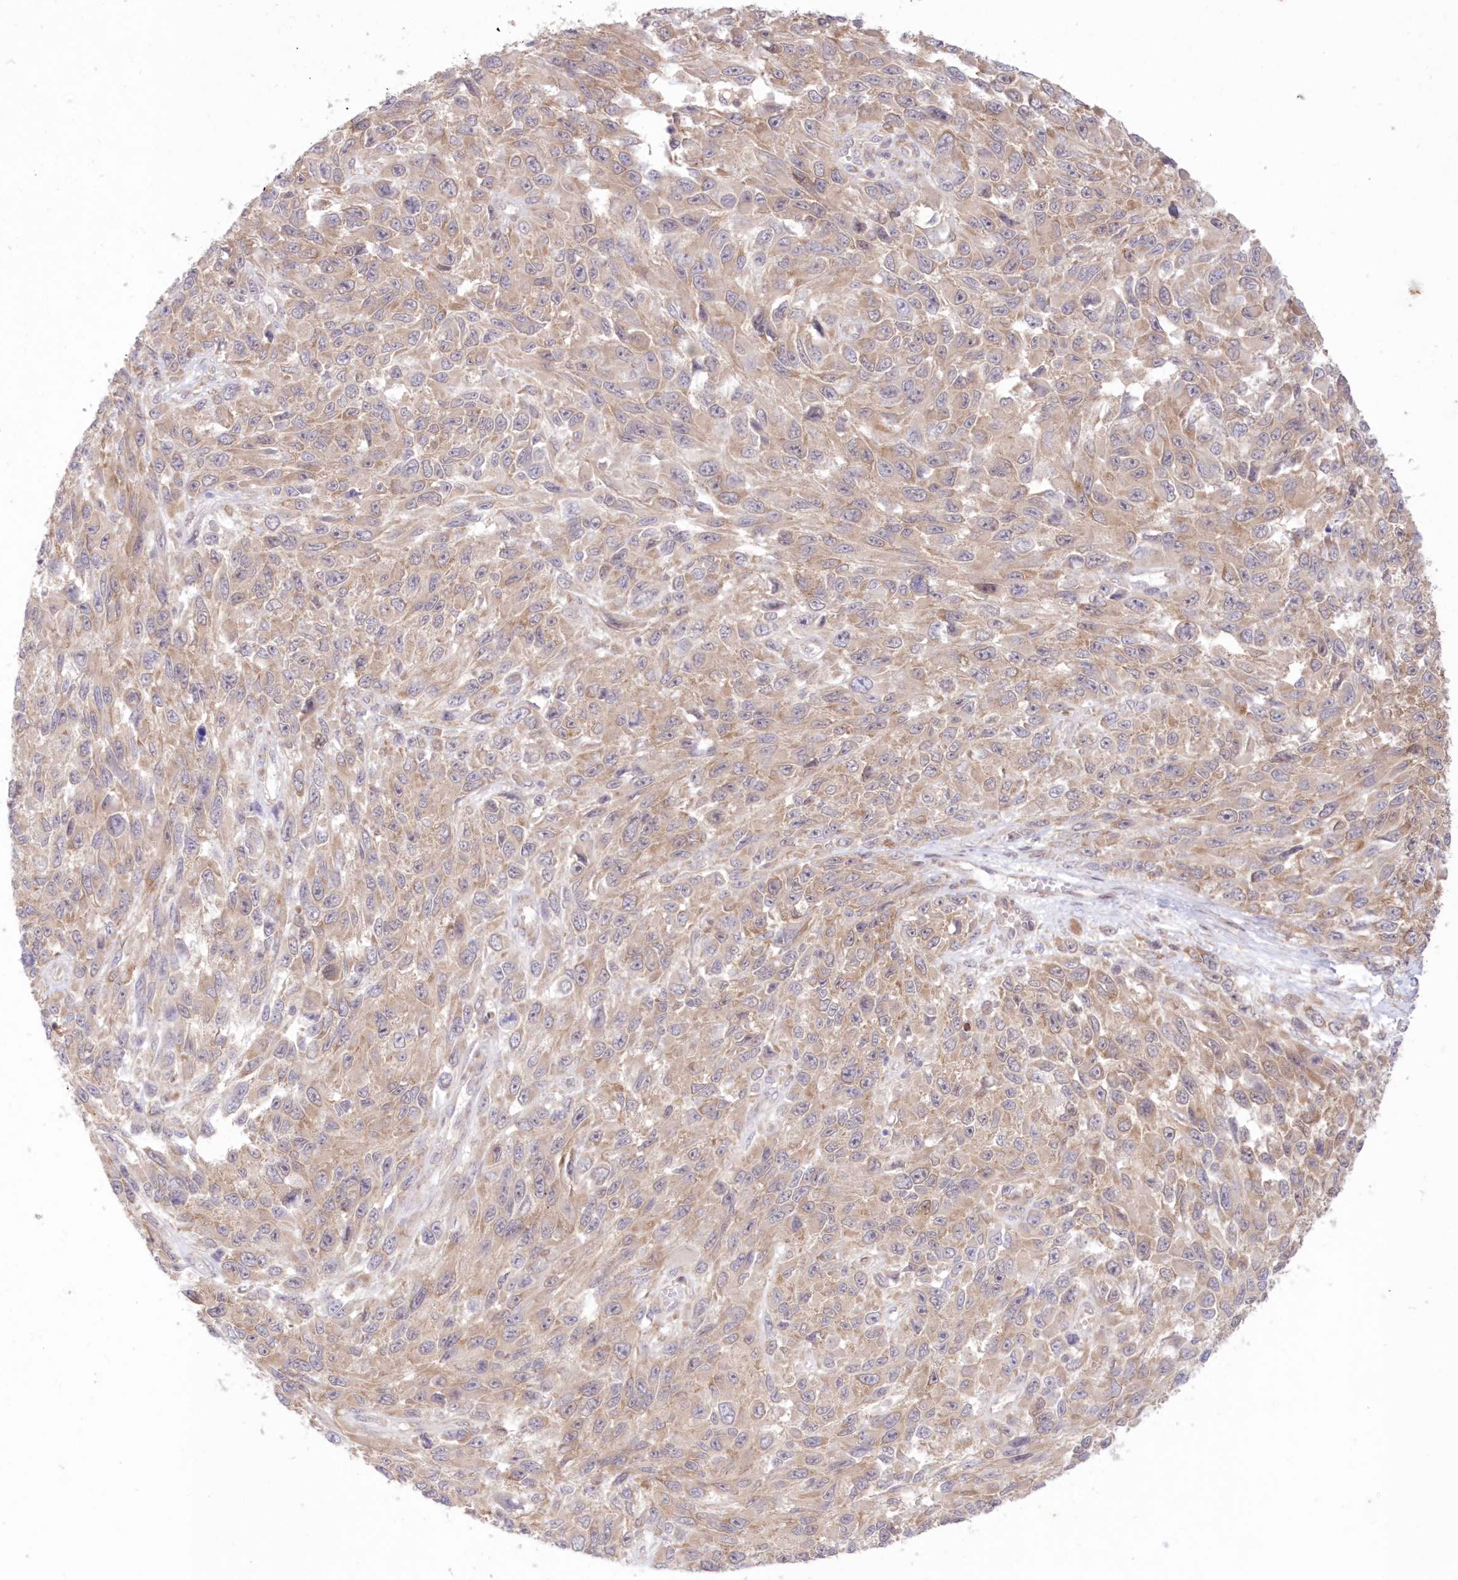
{"staining": {"intensity": "moderate", "quantity": ">75%", "location": "cytoplasmic/membranous"}, "tissue": "melanoma", "cell_type": "Tumor cells", "image_type": "cancer", "snomed": [{"axis": "morphology", "description": "Malignant melanoma, NOS"}, {"axis": "topography", "description": "Skin"}], "caption": "Malignant melanoma stained for a protein displays moderate cytoplasmic/membranous positivity in tumor cells.", "gene": "RNPEP", "patient": {"sex": "female", "age": 96}}